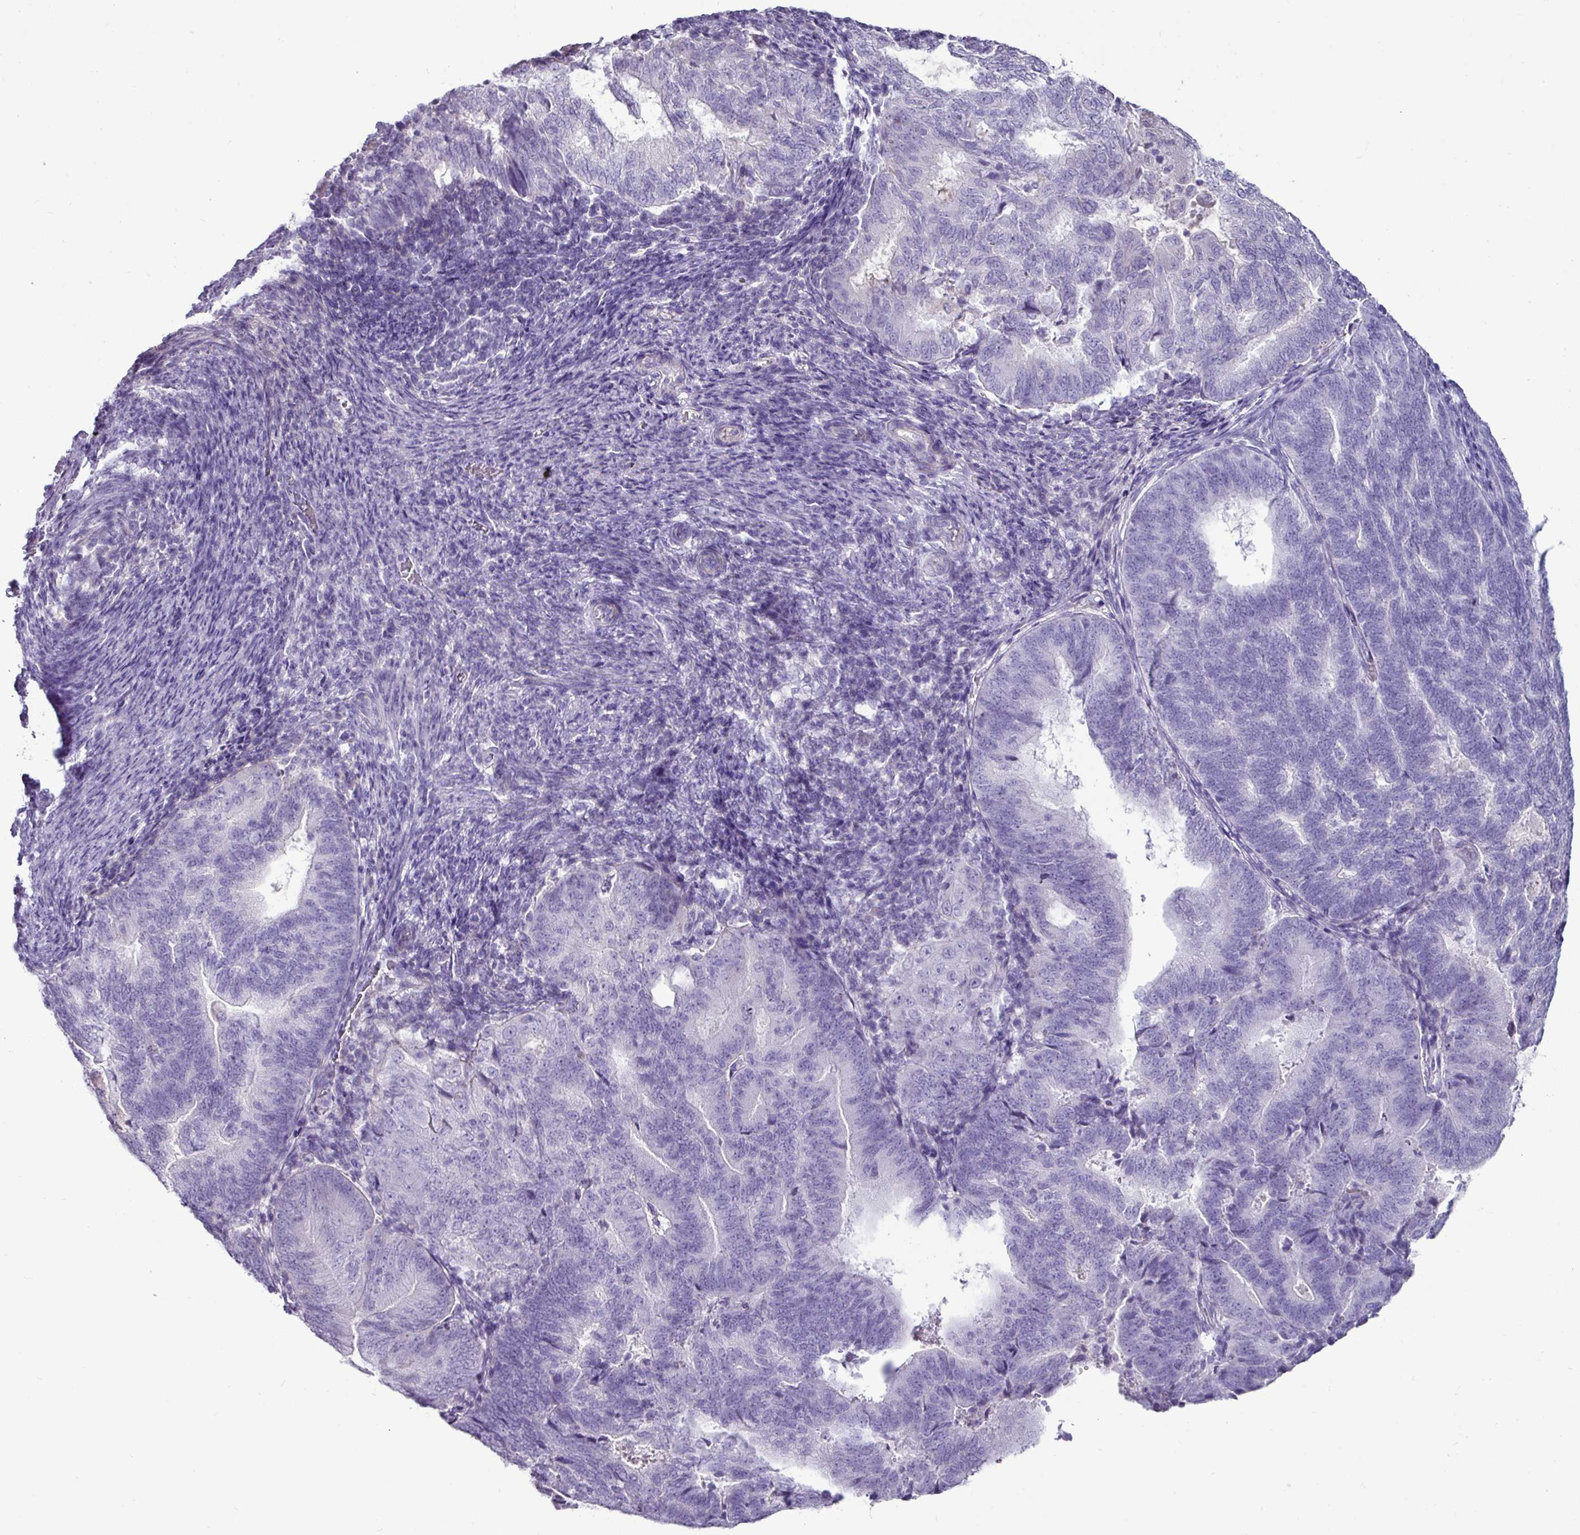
{"staining": {"intensity": "negative", "quantity": "none", "location": "none"}, "tissue": "endometrial cancer", "cell_type": "Tumor cells", "image_type": "cancer", "snomed": [{"axis": "morphology", "description": "Adenocarcinoma, NOS"}, {"axis": "topography", "description": "Endometrium"}], "caption": "Micrograph shows no protein positivity in tumor cells of endometrial adenocarcinoma tissue.", "gene": "GSTA3", "patient": {"sex": "female", "age": 70}}